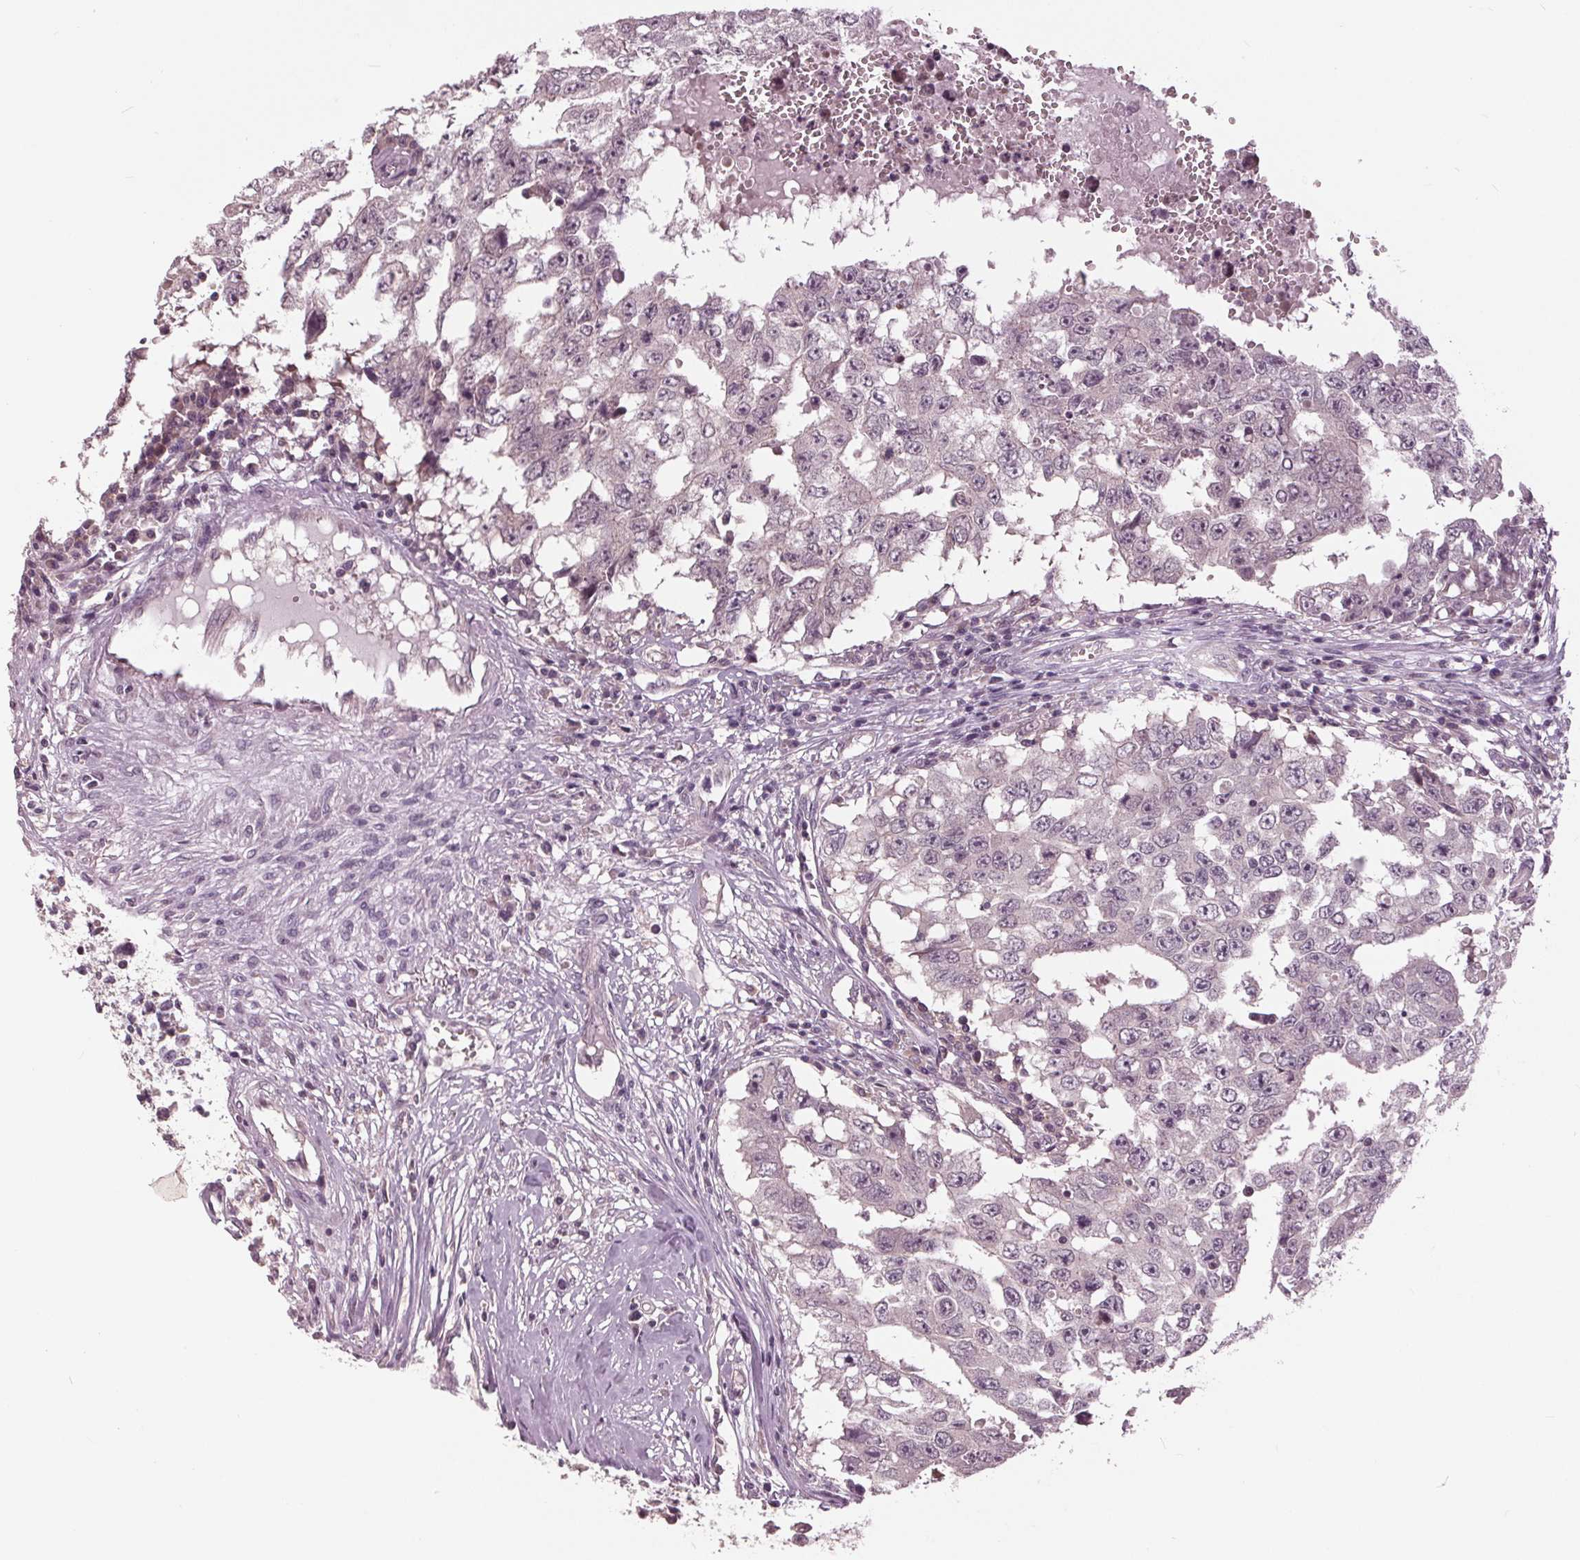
{"staining": {"intensity": "negative", "quantity": "none", "location": "none"}, "tissue": "testis cancer", "cell_type": "Tumor cells", "image_type": "cancer", "snomed": [{"axis": "morphology", "description": "Carcinoma, Embryonal, NOS"}, {"axis": "topography", "description": "Testis"}], "caption": "A high-resolution micrograph shows immunohistochemistry staining of testis cancer, which shows no significant expression in tumor cells.", "gene": "SIGLEC6", "patient": {"sex": "male", "age": 36}}